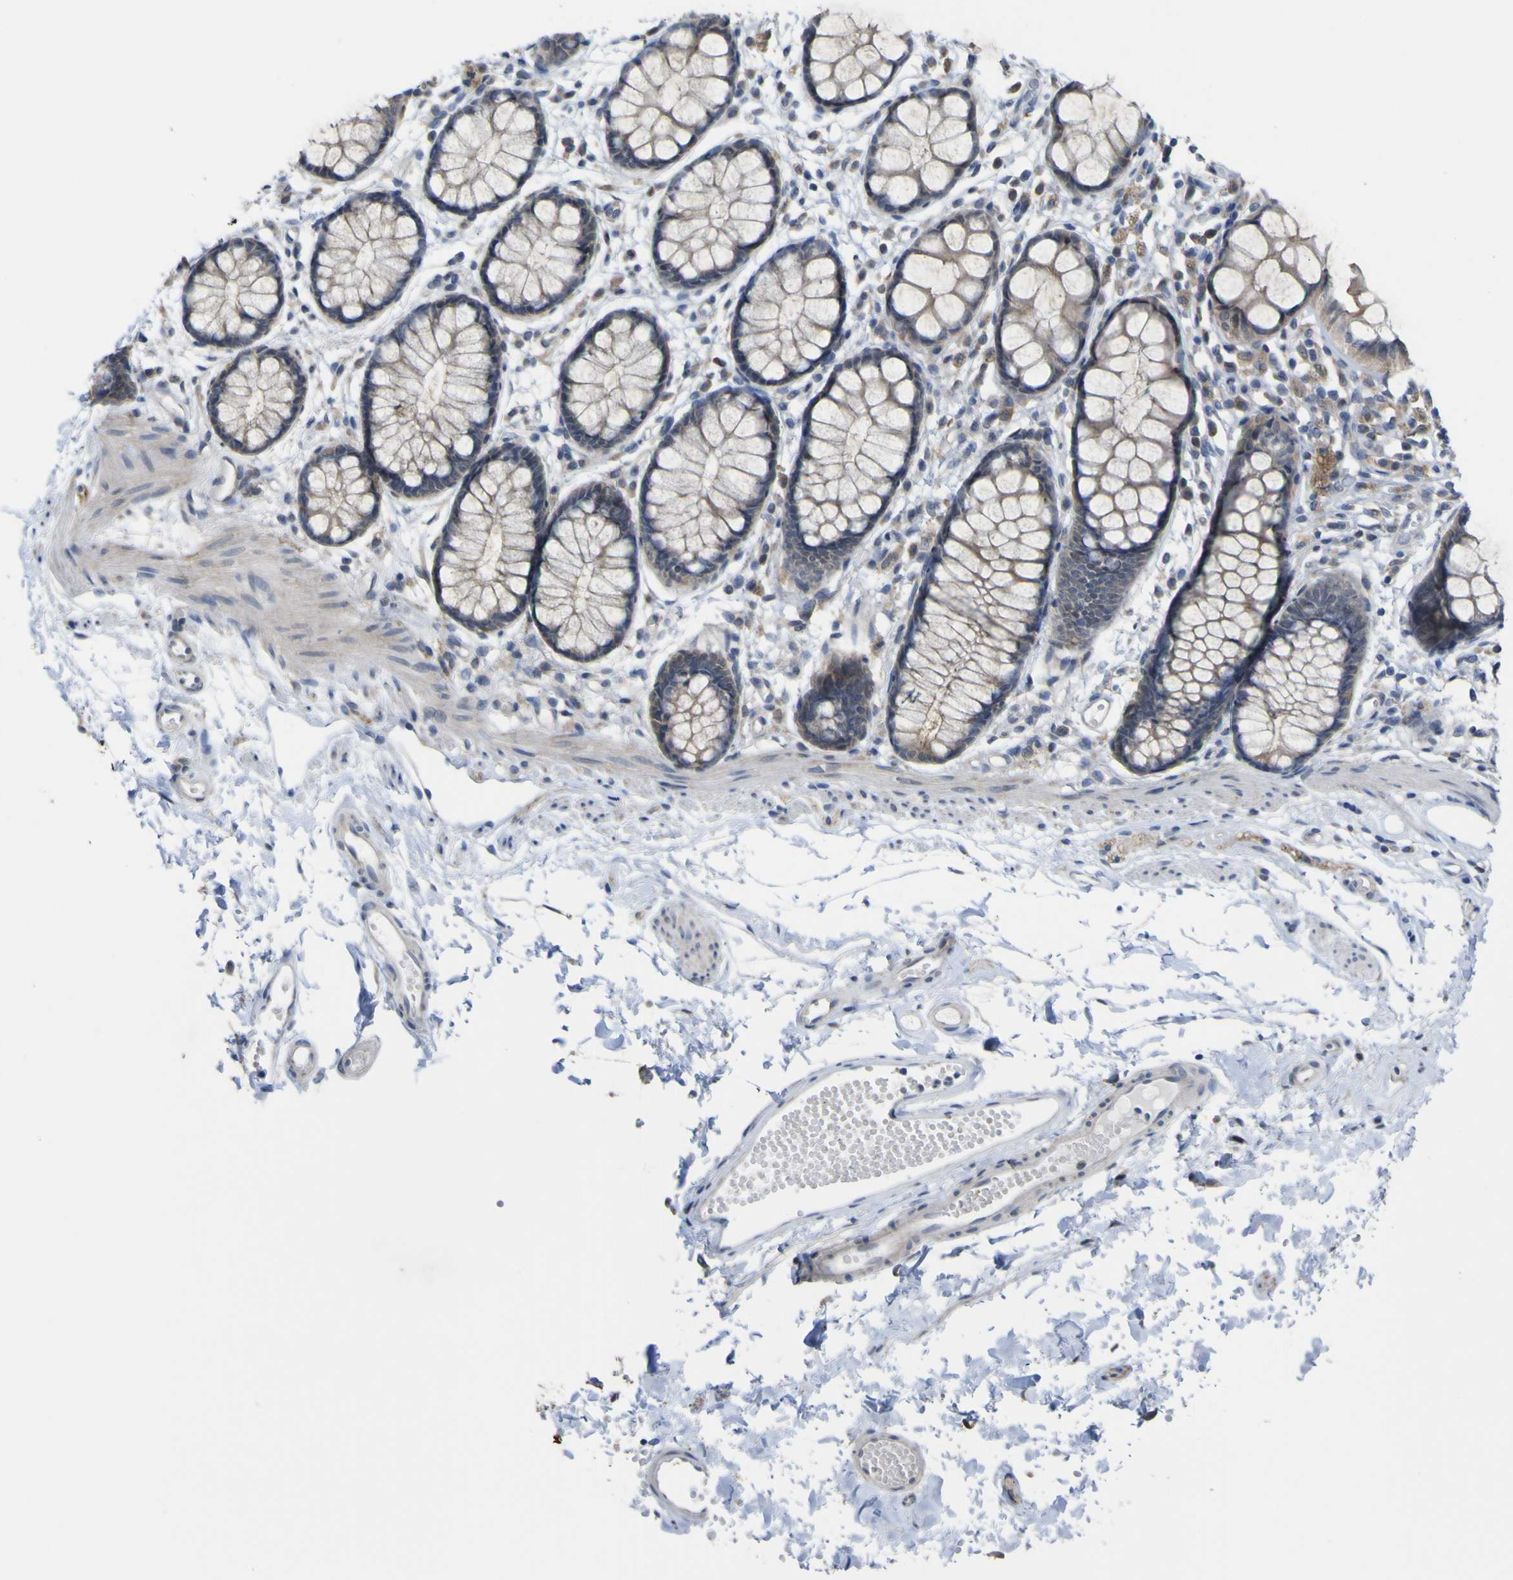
{"staining": {"intensity": "weak", "quantity": ">75%", "location": "cytoplasmic/membranous"}, "tissue": "rectum", "cell_type": "Glandular cells", "image_type": "normal", "snomed": [{"axis": "morphology", "description": "Normal tissue, NOS"}, {"axis": "topography", "description": "Rectum"}], "caption": "A brown stain labels weak cytoplasmic/membranous positivity of a protein in glandular cells of unremarkable human rectum.", "gene": "TNFRSF11A", "patient": {"sex": "female", "age": 66}}